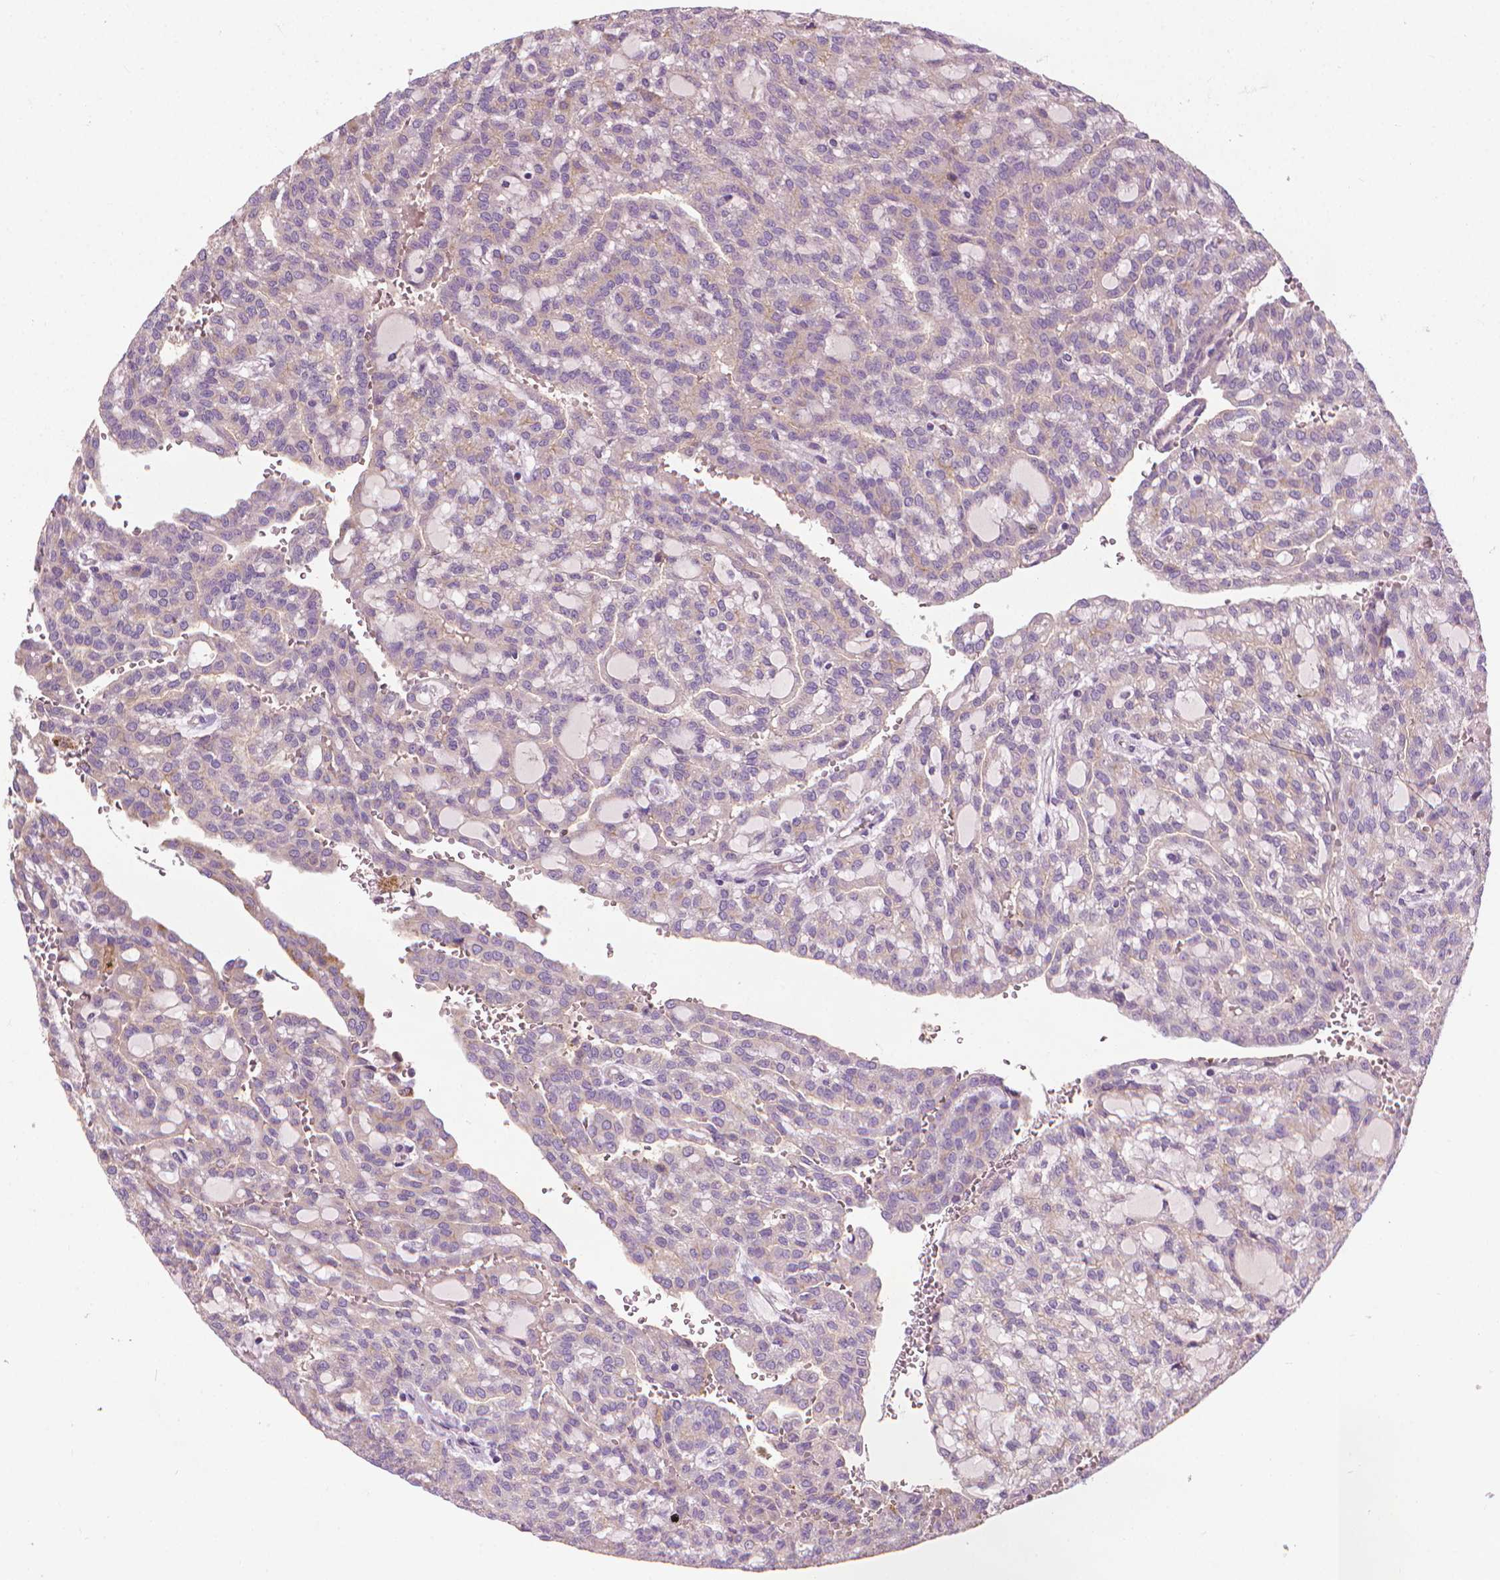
{"staining": {"intensity": "negative", "quantity": "none", "location": "none"}, "tissue": "renal cancer", "cell_type": "Tumor cells", "image_type": "cancer", "snomed": [{"axis": "morphology", "description": "Adenocarcinoma, NOS"}, {"axis": "topography", "description": "Kidney"}], "caption": "High power microscopy photomicrograph of an immunohistochemistry image of renal adenocarcinoma, revealing no significant positivity in tumor cells.", "gene": "RIIAD1", "patient": {"sex": "male", "age": 63}}